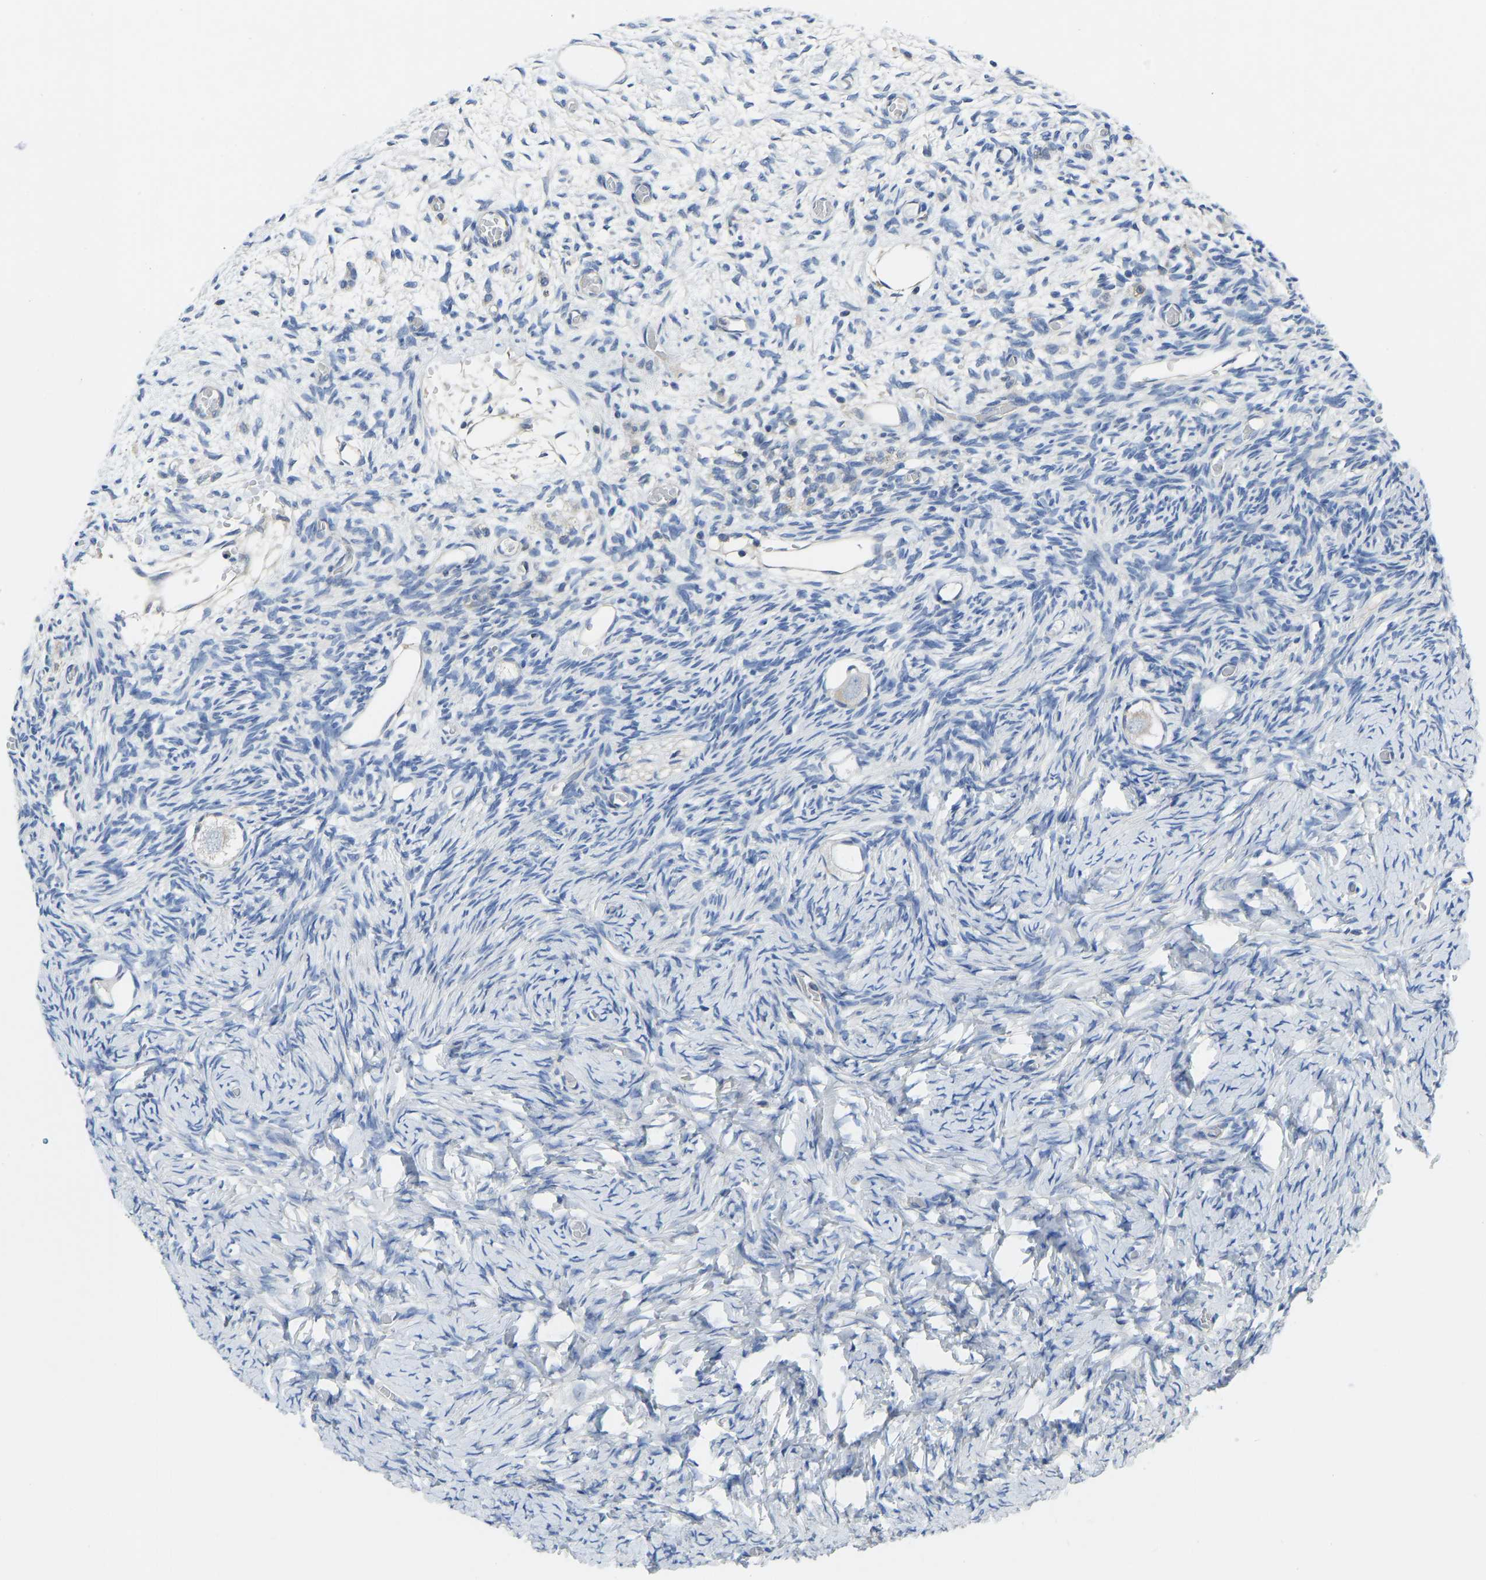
{"staining": {"intensity": "weak", "quantity": "25%-75%", "location": "cytoplasmic/membranous"}, "tissue": "ovary", "cell_type": "Follicle cells", "image_type": "normal", "snomed": [{"axis": "morphology", "description": "Normal tissue, NOS"}, {"axis": "topography", "description": "Ovary"}], "caption": "High-power microscopy captured an IHC image of unremarkable ovary, revealing weak cytoplasmic/membranous expression in about 25%-75% of follicle cells. The protein of interest is stained brown, and the nuclei are stained in blue (DAB (3,3'-diaminobenzidine) IHC with brightfield microscopy, high magnification).", "gene": "PPP3CA", "patient": {"sex": "female", "age": 27}}